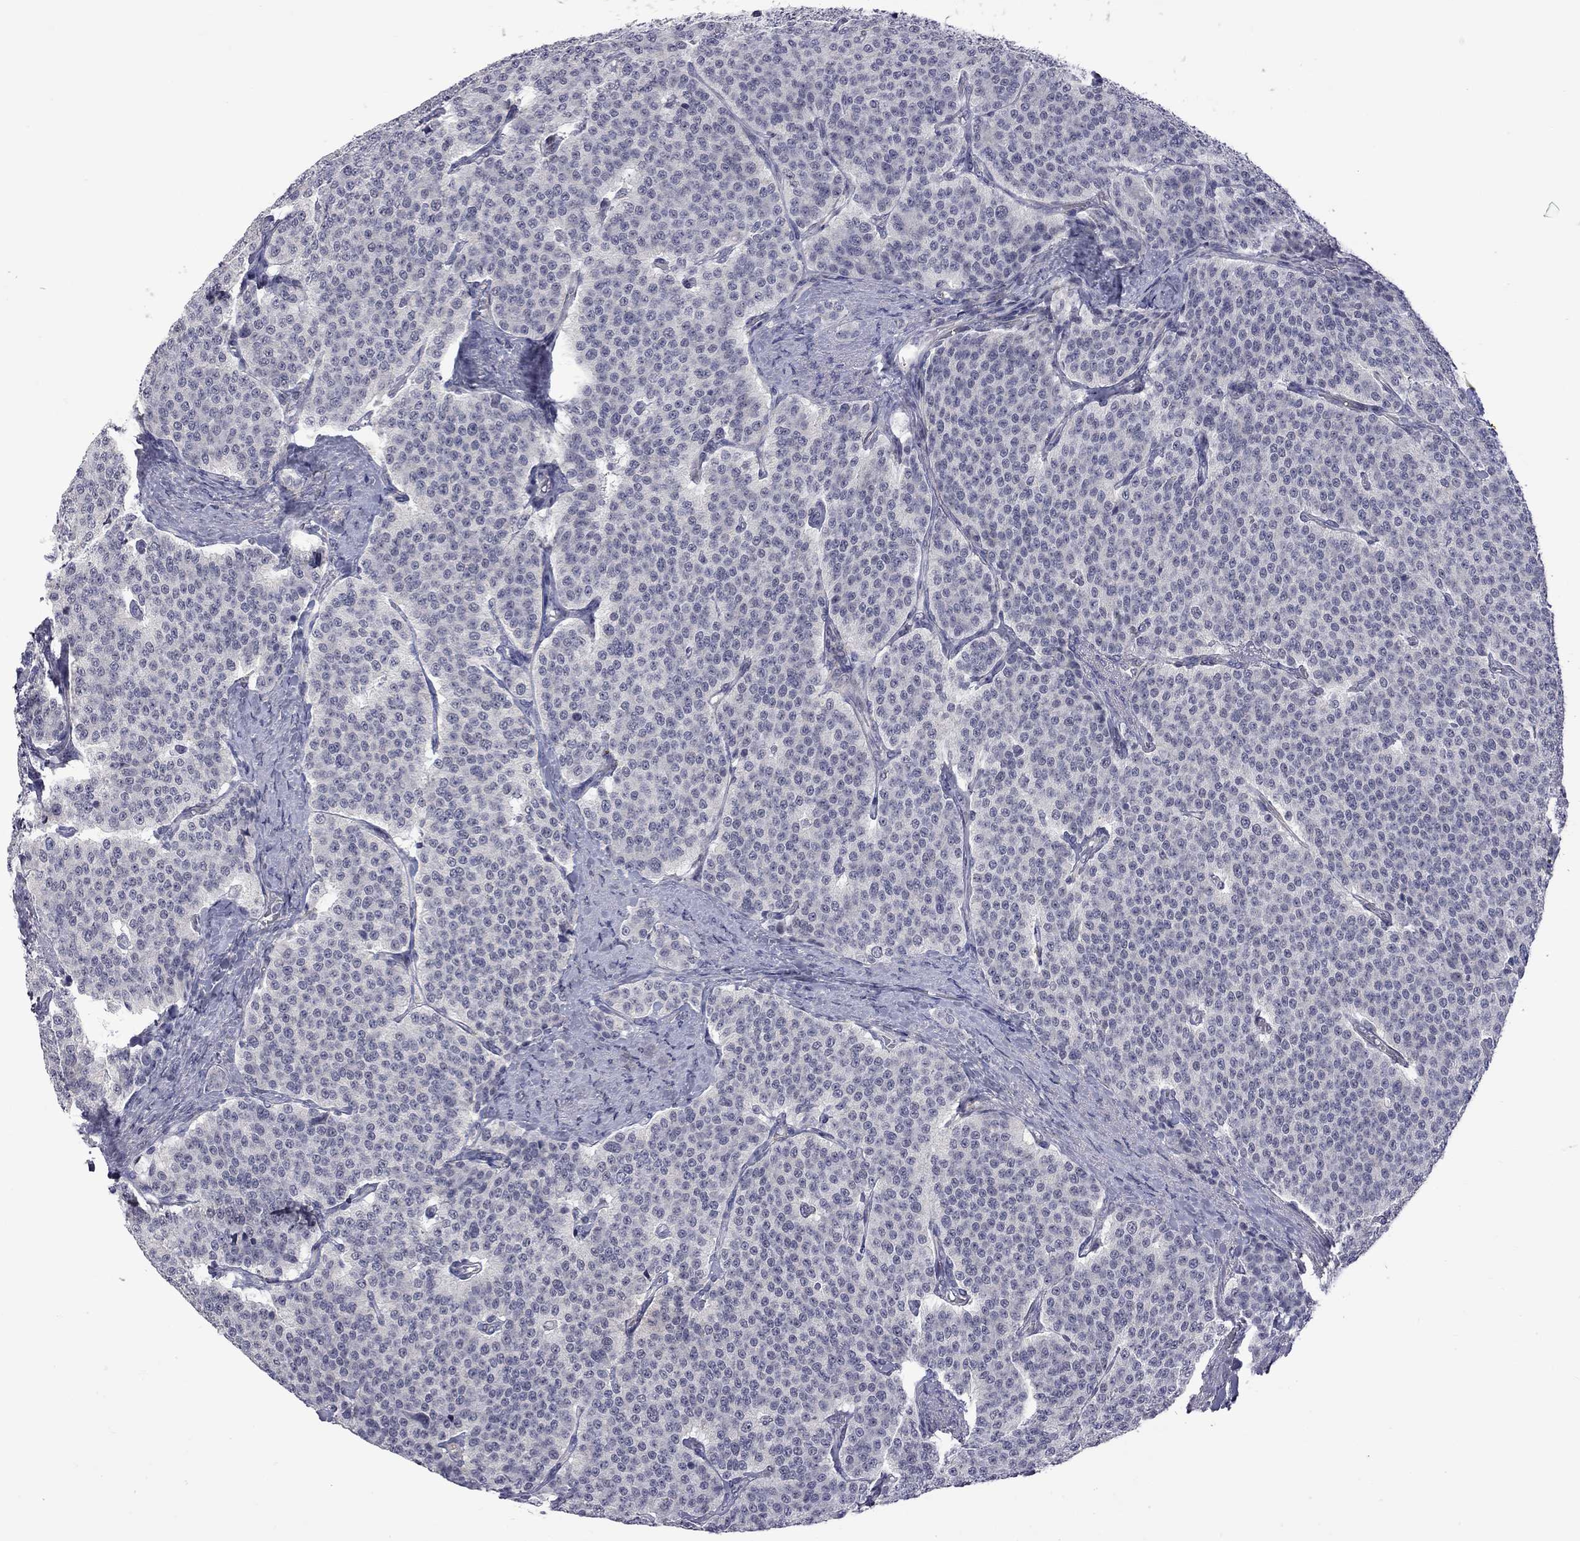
{"staining": {"intensity": "negative", "quantity": "none", "location": "none"}, "tissue": "carcinoid", "cell_type": "Tumor cells", "image_type": "cancer", "snomed": [{"axis": "morphology", "description": "Carcinoid, malignant, NOS"}, {"axis": "topography", "description": "Small intestine"}], "caption": "Tumor cells are negative for brown protein staining in carcinoid.", "gene": "GSG1L", "patient": {"sex": "female", "age": 58}}